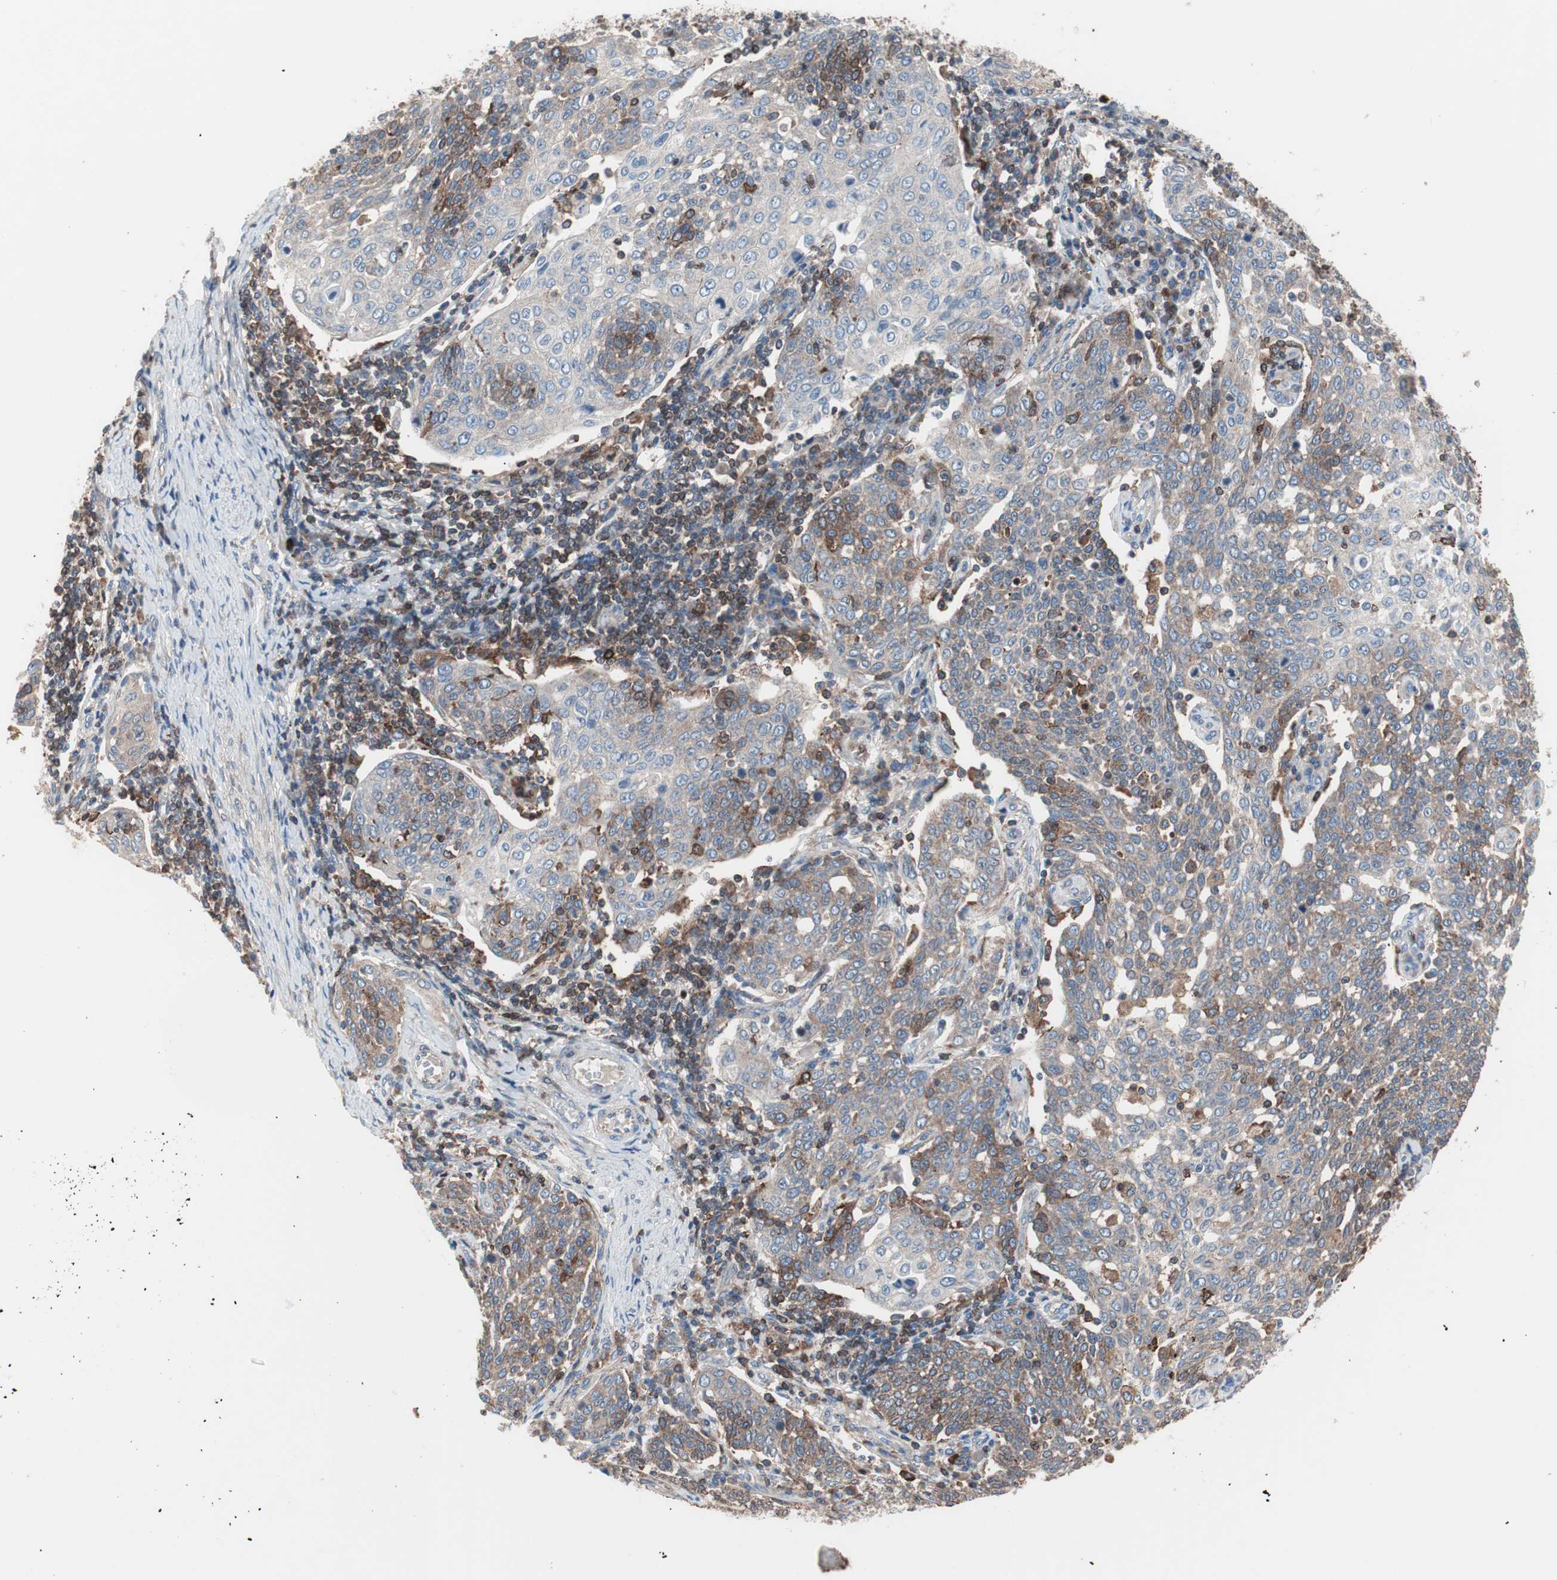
{"staining": {"intensity": "moderate", "quantity": "25%-75%", "location": "cytoplasmic/membranous"}, "tissue": "cervical cancer", "cell_type": "Tumor cells", "image_type": "cancer", "snomed": [{"axis": "morphology", "description": "Squamous cell carcinoma, NOS"}, {"axis": "topography", "description": "Cervix"}], "caption": "This histopathology image shows immunohistochemistry staining of cervical squamous cell carcinoma, with medium moderate cytoplasmic/membranous positivity in approximately 25%-75% of tumor cells.", "gene": "PIK3R1", "patient": {"sex": "female", "age": 34}}